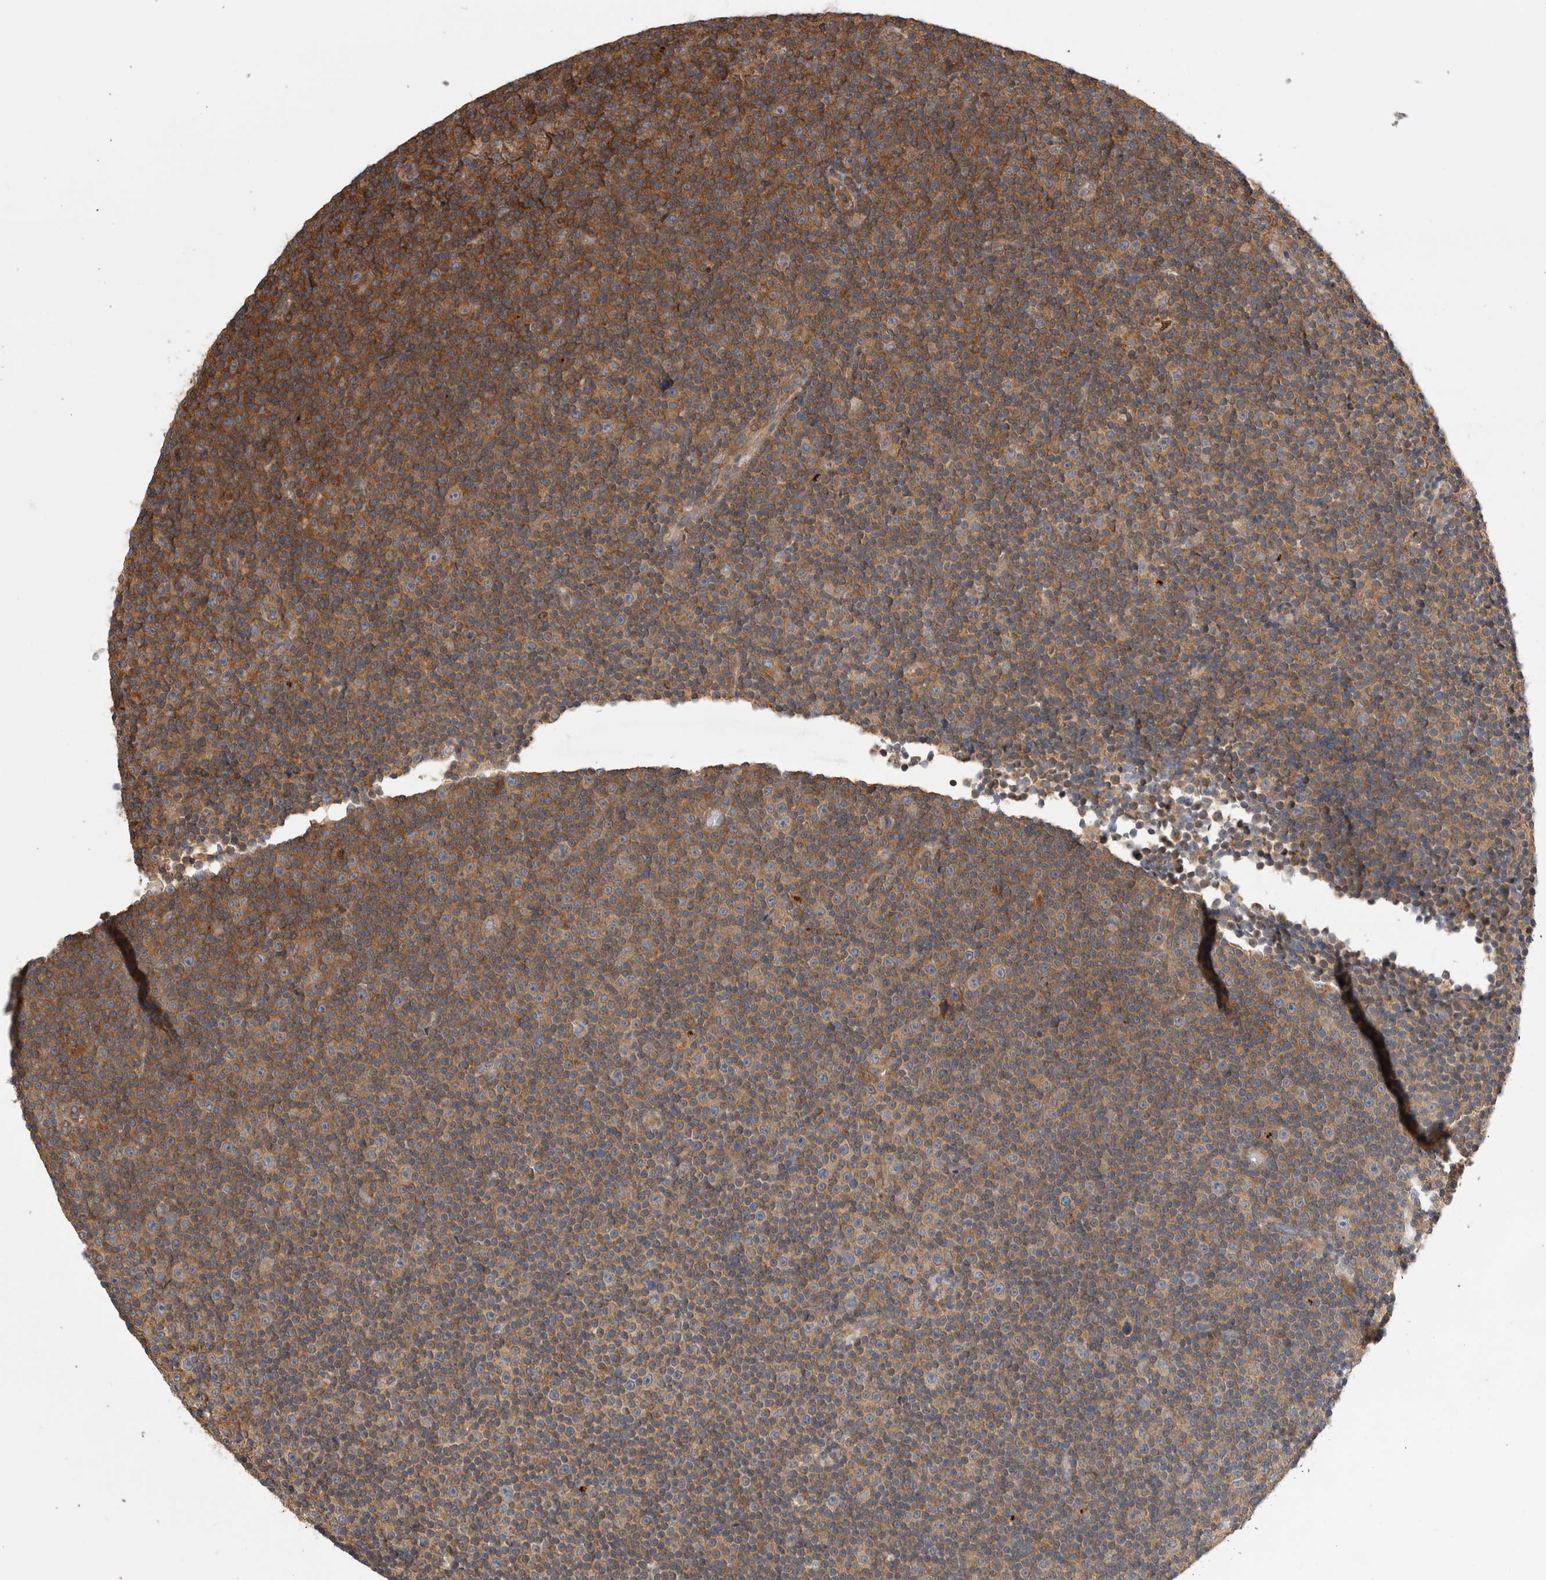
{"staining": {"intensity": "moderate", "quantity": ">75%", "location": "cytoplasmic/membranous"}, "tissue": "lymphoma", "cell_type": "Tumor cells", "image_type": "cancer", "snomed": [{"axis": "morphology", "description": "Malignant lymphoma, non-Hodgkin's type, Low grade"}, {"axis": "topography", "description": "Lymph node"}], "caption": "IHC image of human lymphoma stained for a protein (brown), which displays medium levels of moderate cytoplasmic/membranous expression in about >75% of tumor cells.", "gene": "GRIK2", "patient": {"sex": "female", "age": 67}}